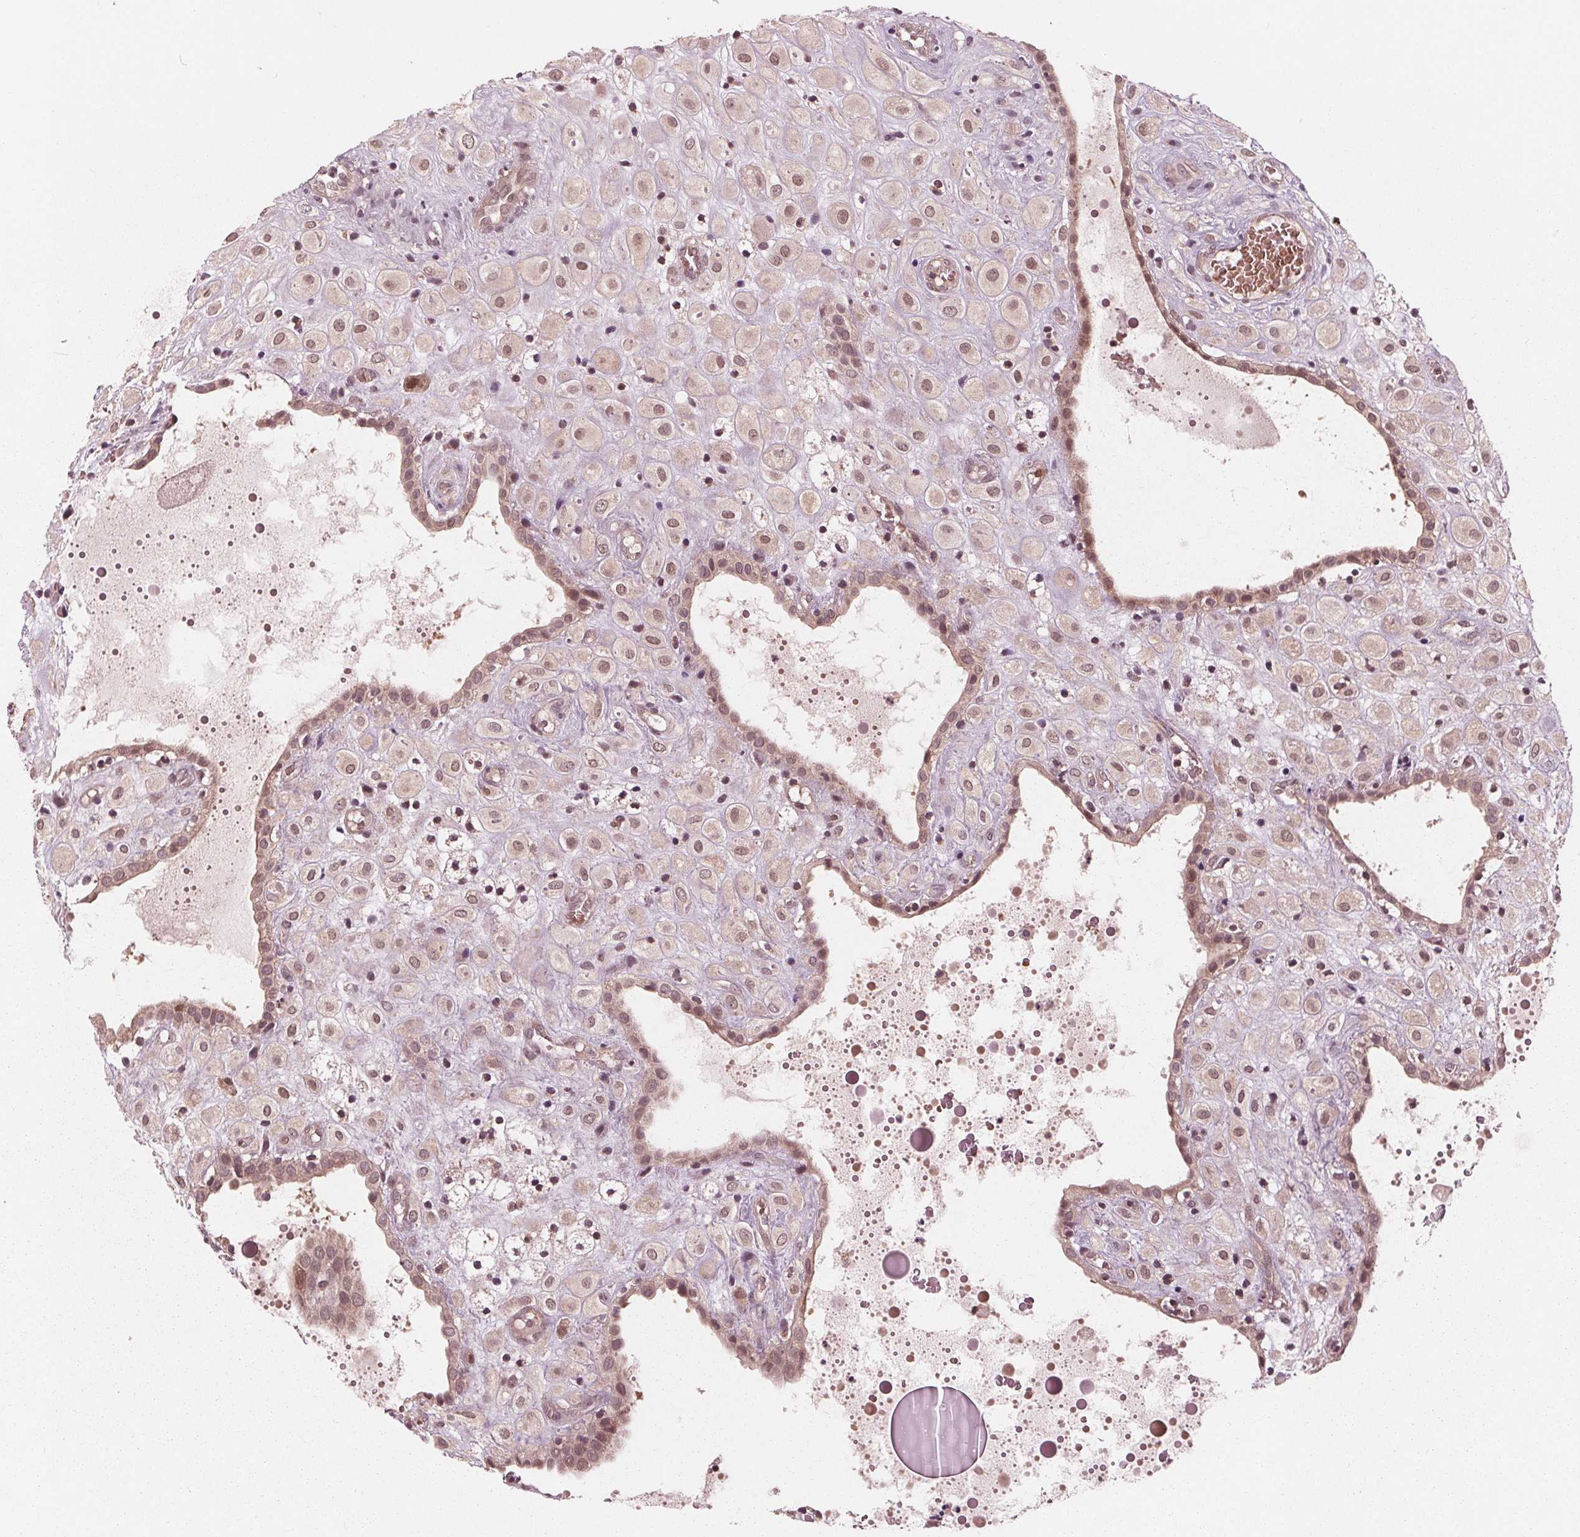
{"staining": {"intensity": "weak", "quantity": "25%-75%", "location": "cytoplasmic/membranous,nuclear"}, "tissue": "placenta", "cell_type": "Decidual cells", "image_type": "normal", "snomed": [{"axis": "morphology", "description": "Normal tissue, NOS"}, {"axis": "topography", "description": "Placenta"}], "caption": "A histopathology image of human placenta stained for a protein shows weak cytoplasmic/membranous,nuclear brown staining in decidual cells.", "gene": "UBALD1", "patient": {"sex": "female", "age": 24}}